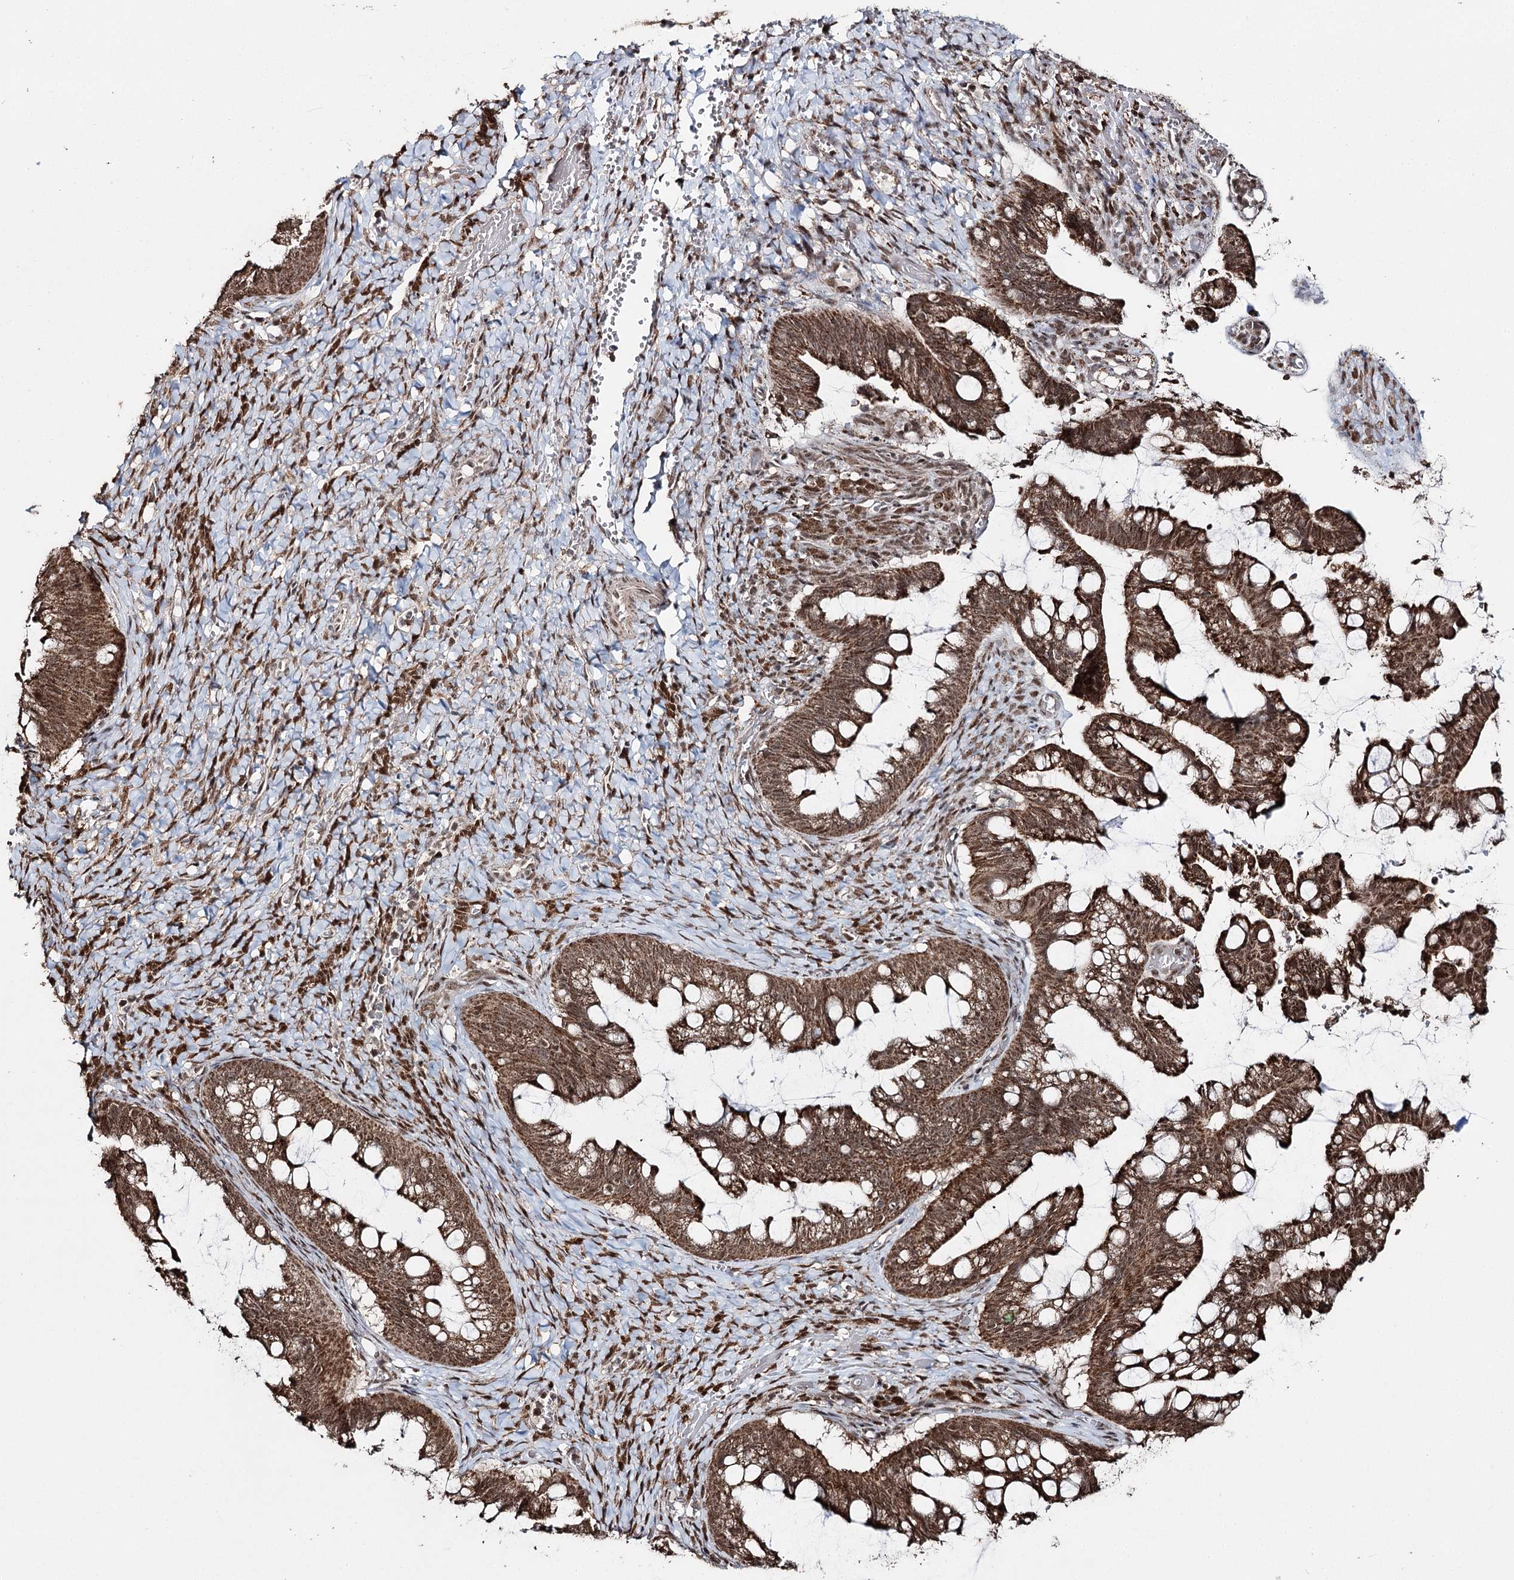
{"staining": {"intensity": "strong", "quantity": ">75%", "location": "cytoplasmic/membranous,nuclear"}, "tissue": "ovarian cancer", "cell_type": "Tumor cells", "image_type": "cancer", "snomed": [{"axis": "morphology", "description": "Cystadenocarcinoma, mucinous, NOS"}, {"axis": "topography", "description": "Ovary"}], "caption": "A histopathology image showing strong cytoplasmic/membranous and nuclear staining in approximately >75% of tumor cells in ovarian cancer (mucinous cystadenocarcinoma), as visualized by brown immunohistochemical staining.", "gene": "PDHX", "patient": {"sex": "female", "age": 73}}